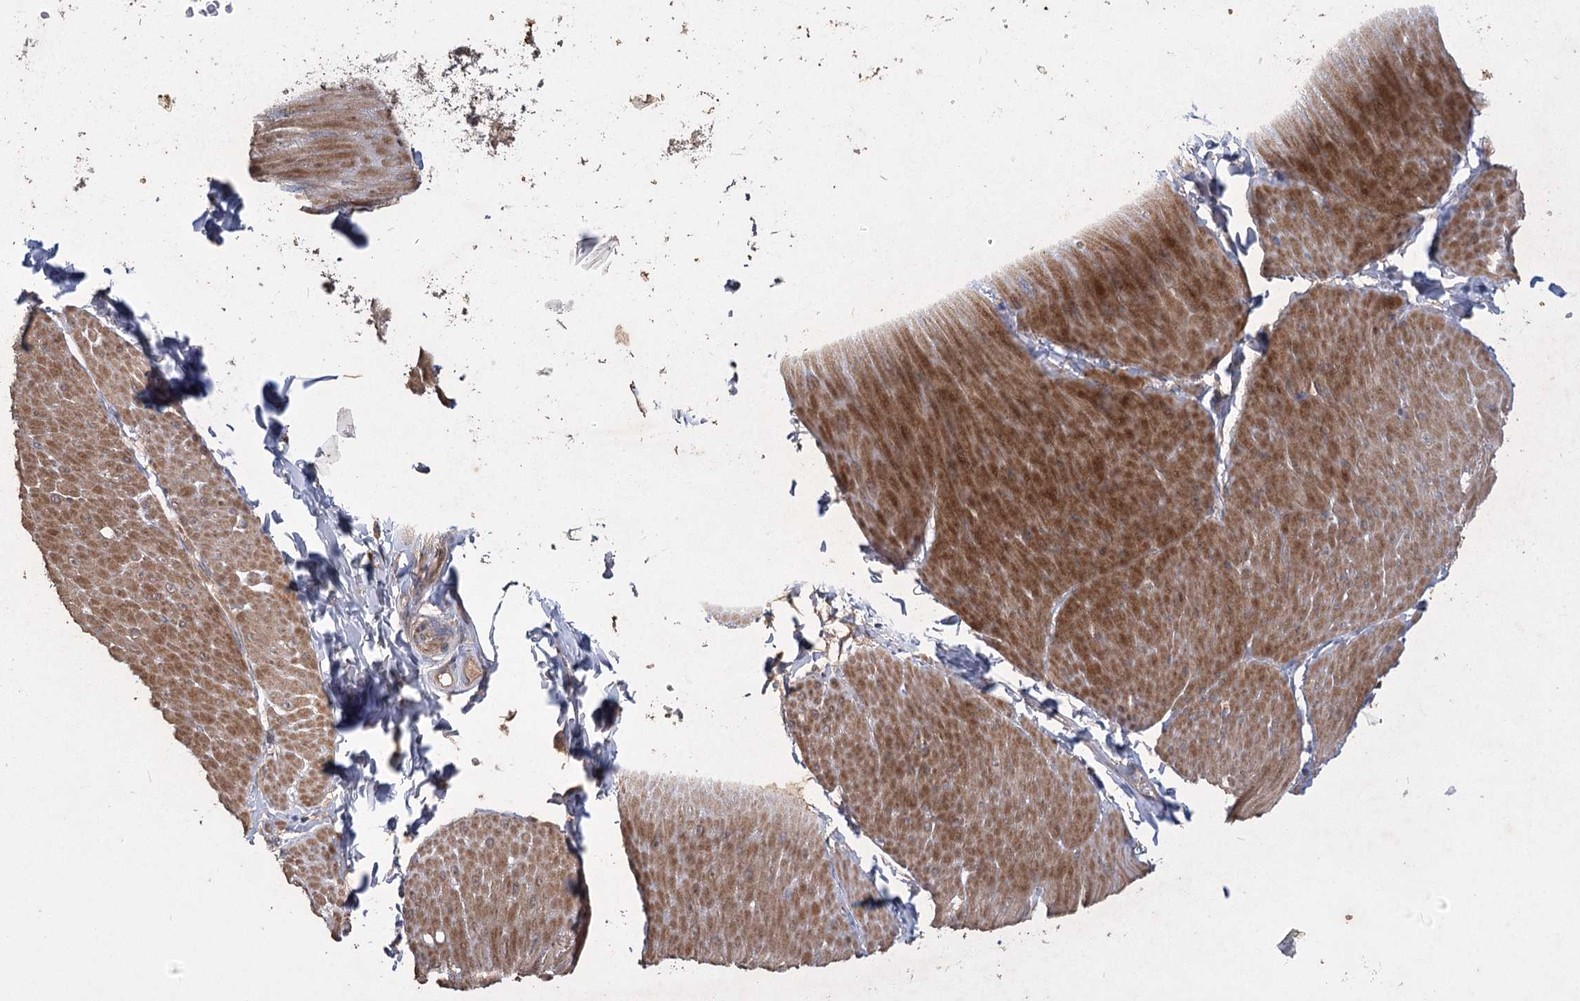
{"staining": {"intensity": "moderate", "quantity": ">75%", "location": "cytoplasmic/membranous"}, "tissue": "smooth muscle", "cell_type": "Smooth muscle cells", "image_type": "normal", "snomed": [{"axis": "morphology", "description": "Urothelial carcinoma, High grade"}, {"axis": "topography", "description": "Urinary bladder"}], "caption": "Immunohistochemical staining of unremarkable human smooth muscle demonstrates medium levels of moderate cytoplasmic/membranous positivity in about >75% of smooth muscle cells.", "gene": "RIN2", "patient": {"sex": "male", "age": 46}}